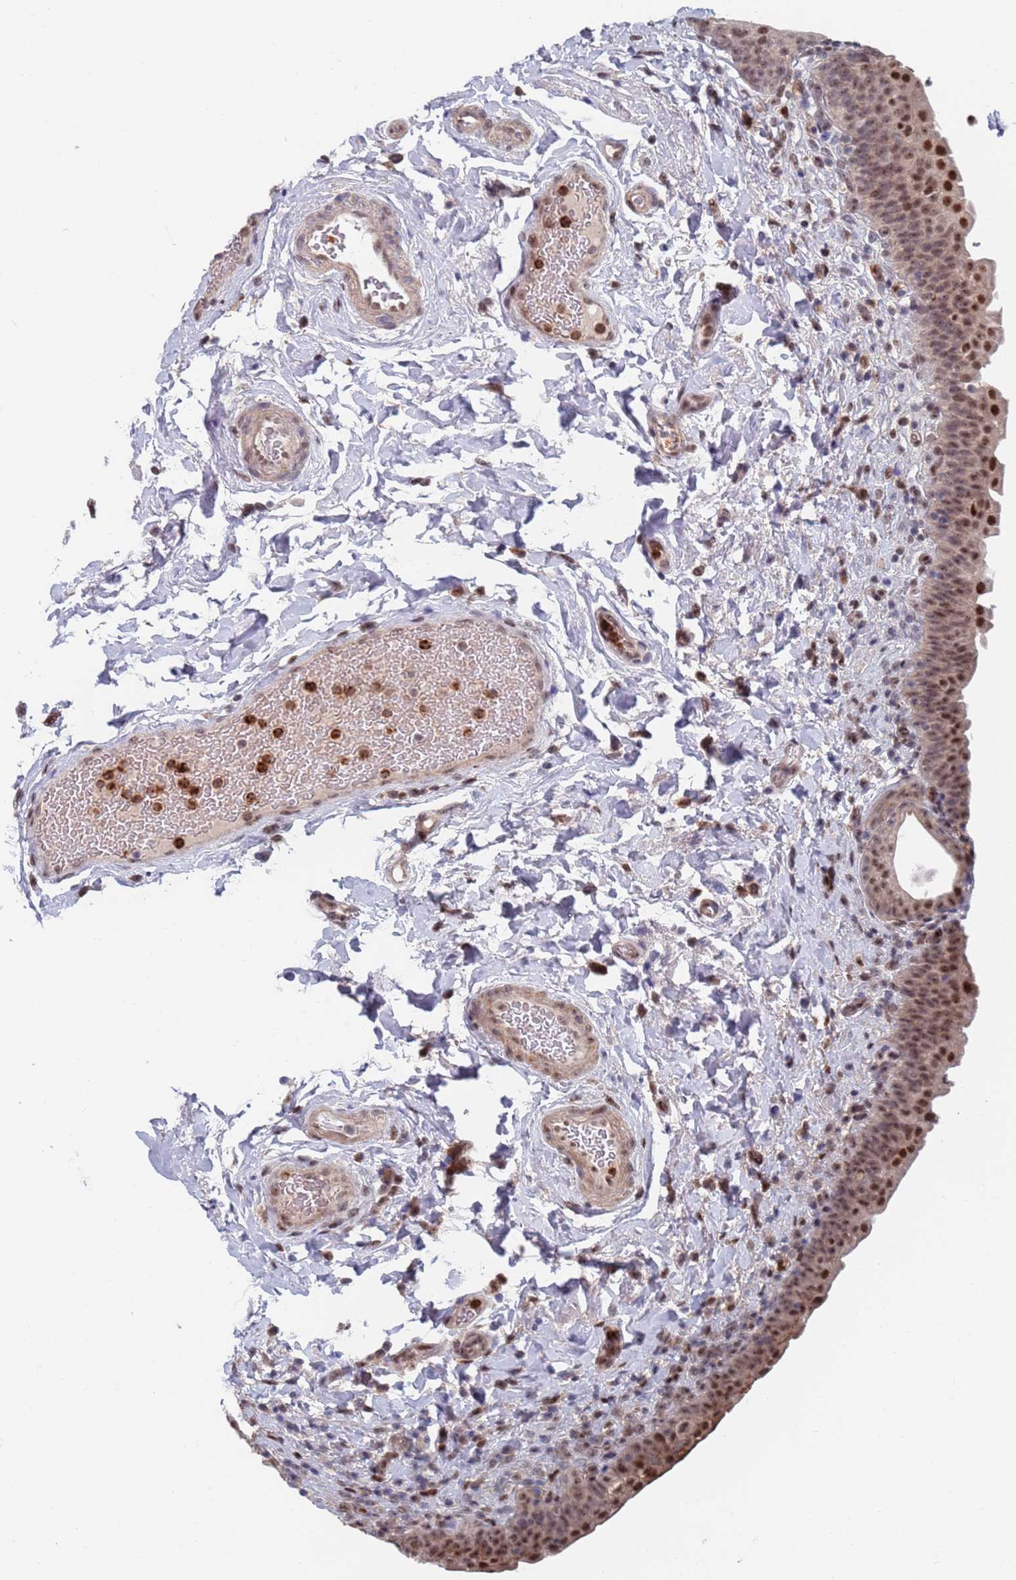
{"staining": {"intensity": "moderate", "quantity": ">75%", "location": "nuclear"}, "tissue": "urinary bladder", "cell_type": "Urothelial cells", "image_type": "normal", "snomed": [{"axis": "morphology", "description": "Normal tissue, NOS"}, {"axis": "topography", "description": "Urinary bladder"}], "caption": "Moderate nuclear staining is appreciated in approximately >75% of urothelial cells in normal urinary bladder. Using DAB (brown) and hematoxylin (blue) stains, captured at high magnification using brightfield microscopy.", "gene": "RPP25", "patient": {"sex": "male", "age": 83}}